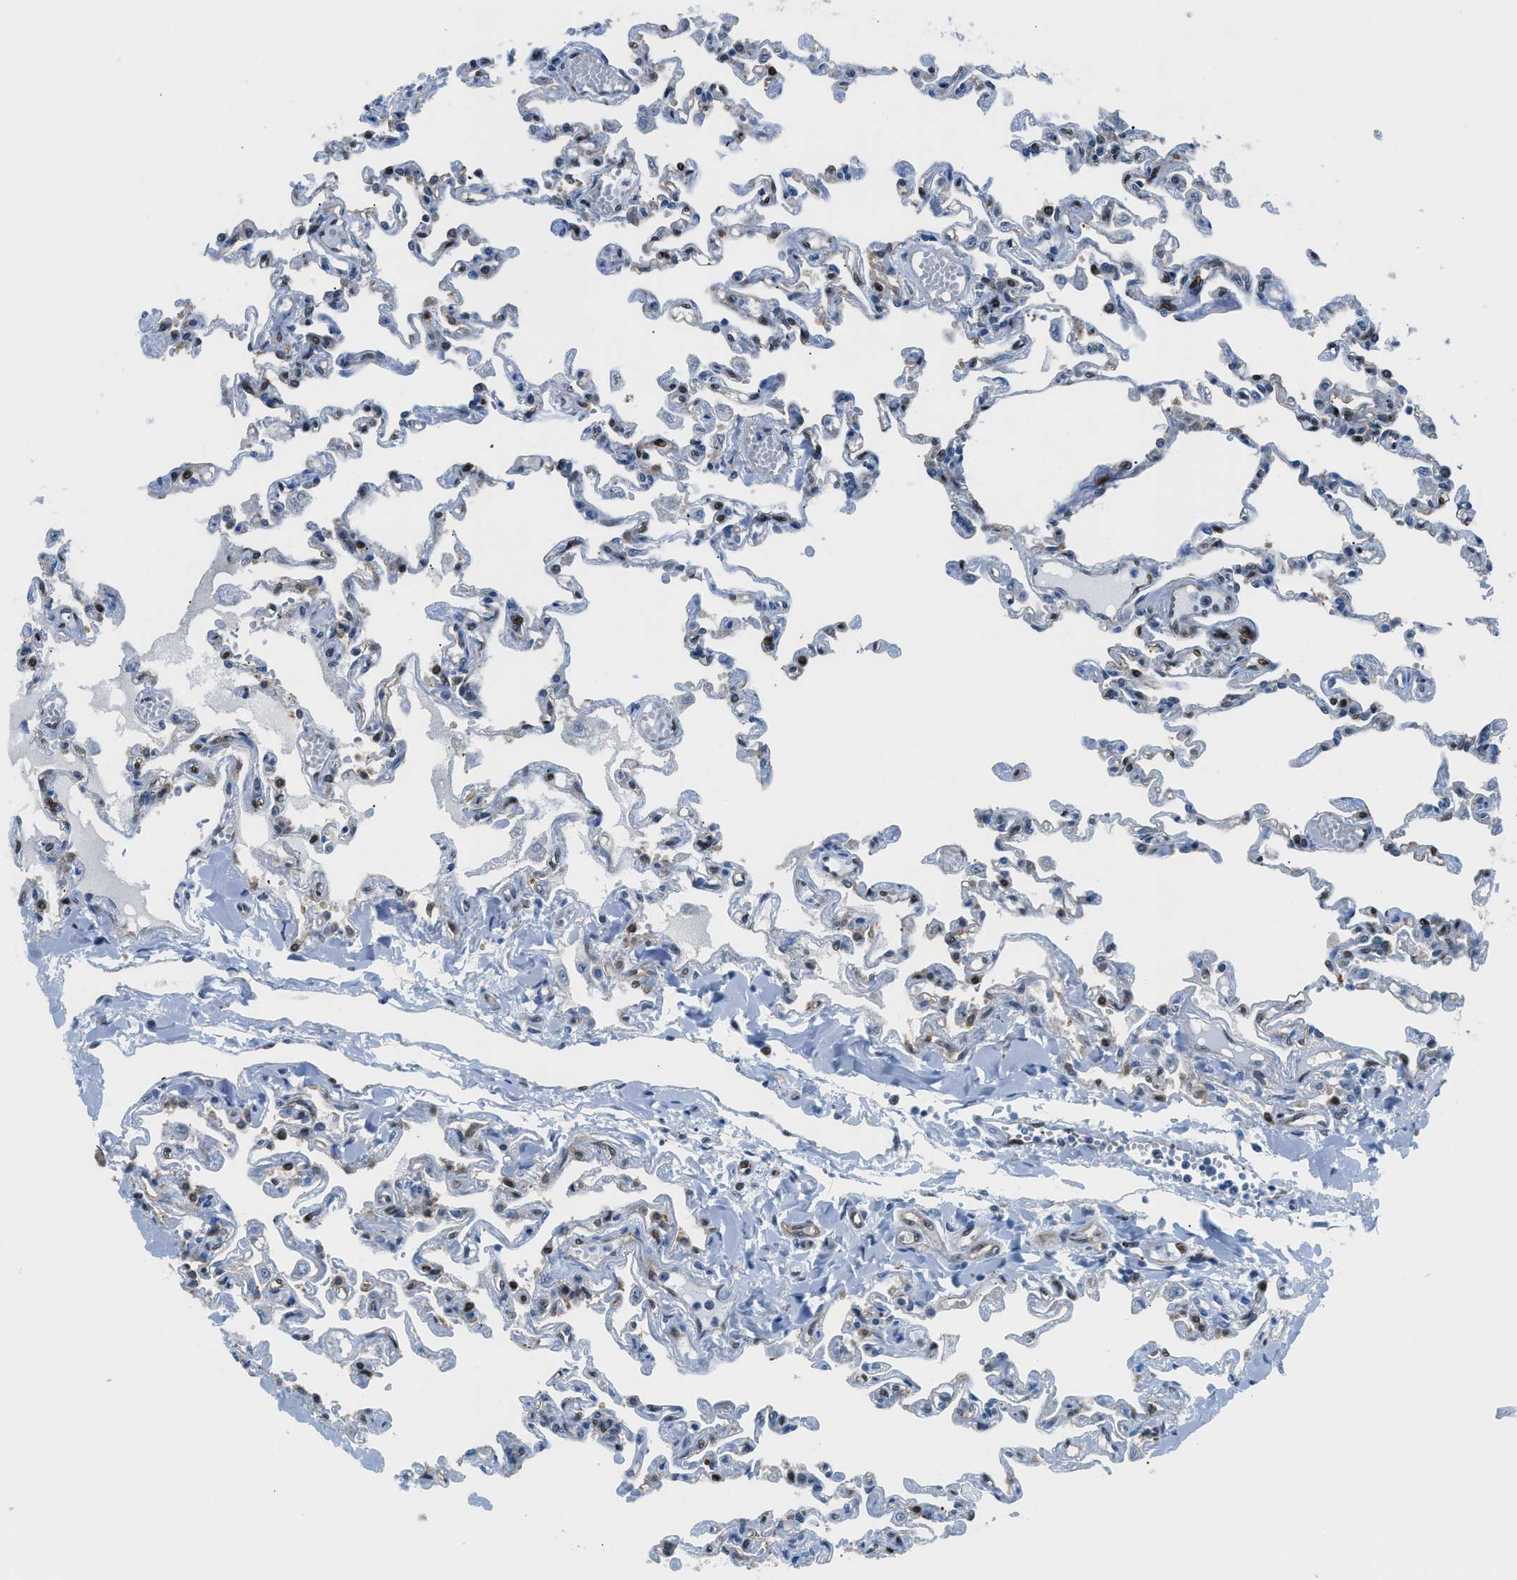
{"staining": {"intensity": "moderate", "quantity": "25%-75%", "location": "cytoplasmic/membranous,nuclear"}, "tissue": "lung", "cell_type": "Alveolar cells", "image_type": "normal", "snomed": [{"axis": "morphology", "description": "Normal tissue, NOS"}, {"axis": "topography", "description": "Lung"}], "caption": "Immunohistochemistry photomicrograph of unremarkable lung stained for a protein (brown), which shows medium levels of moderate cytoplasmic/membranous,nuclear positivity in about 25%-75% of alveolar cells.", "gene": "YWHAE", "patient": {"sex": "male", "age": 21}}